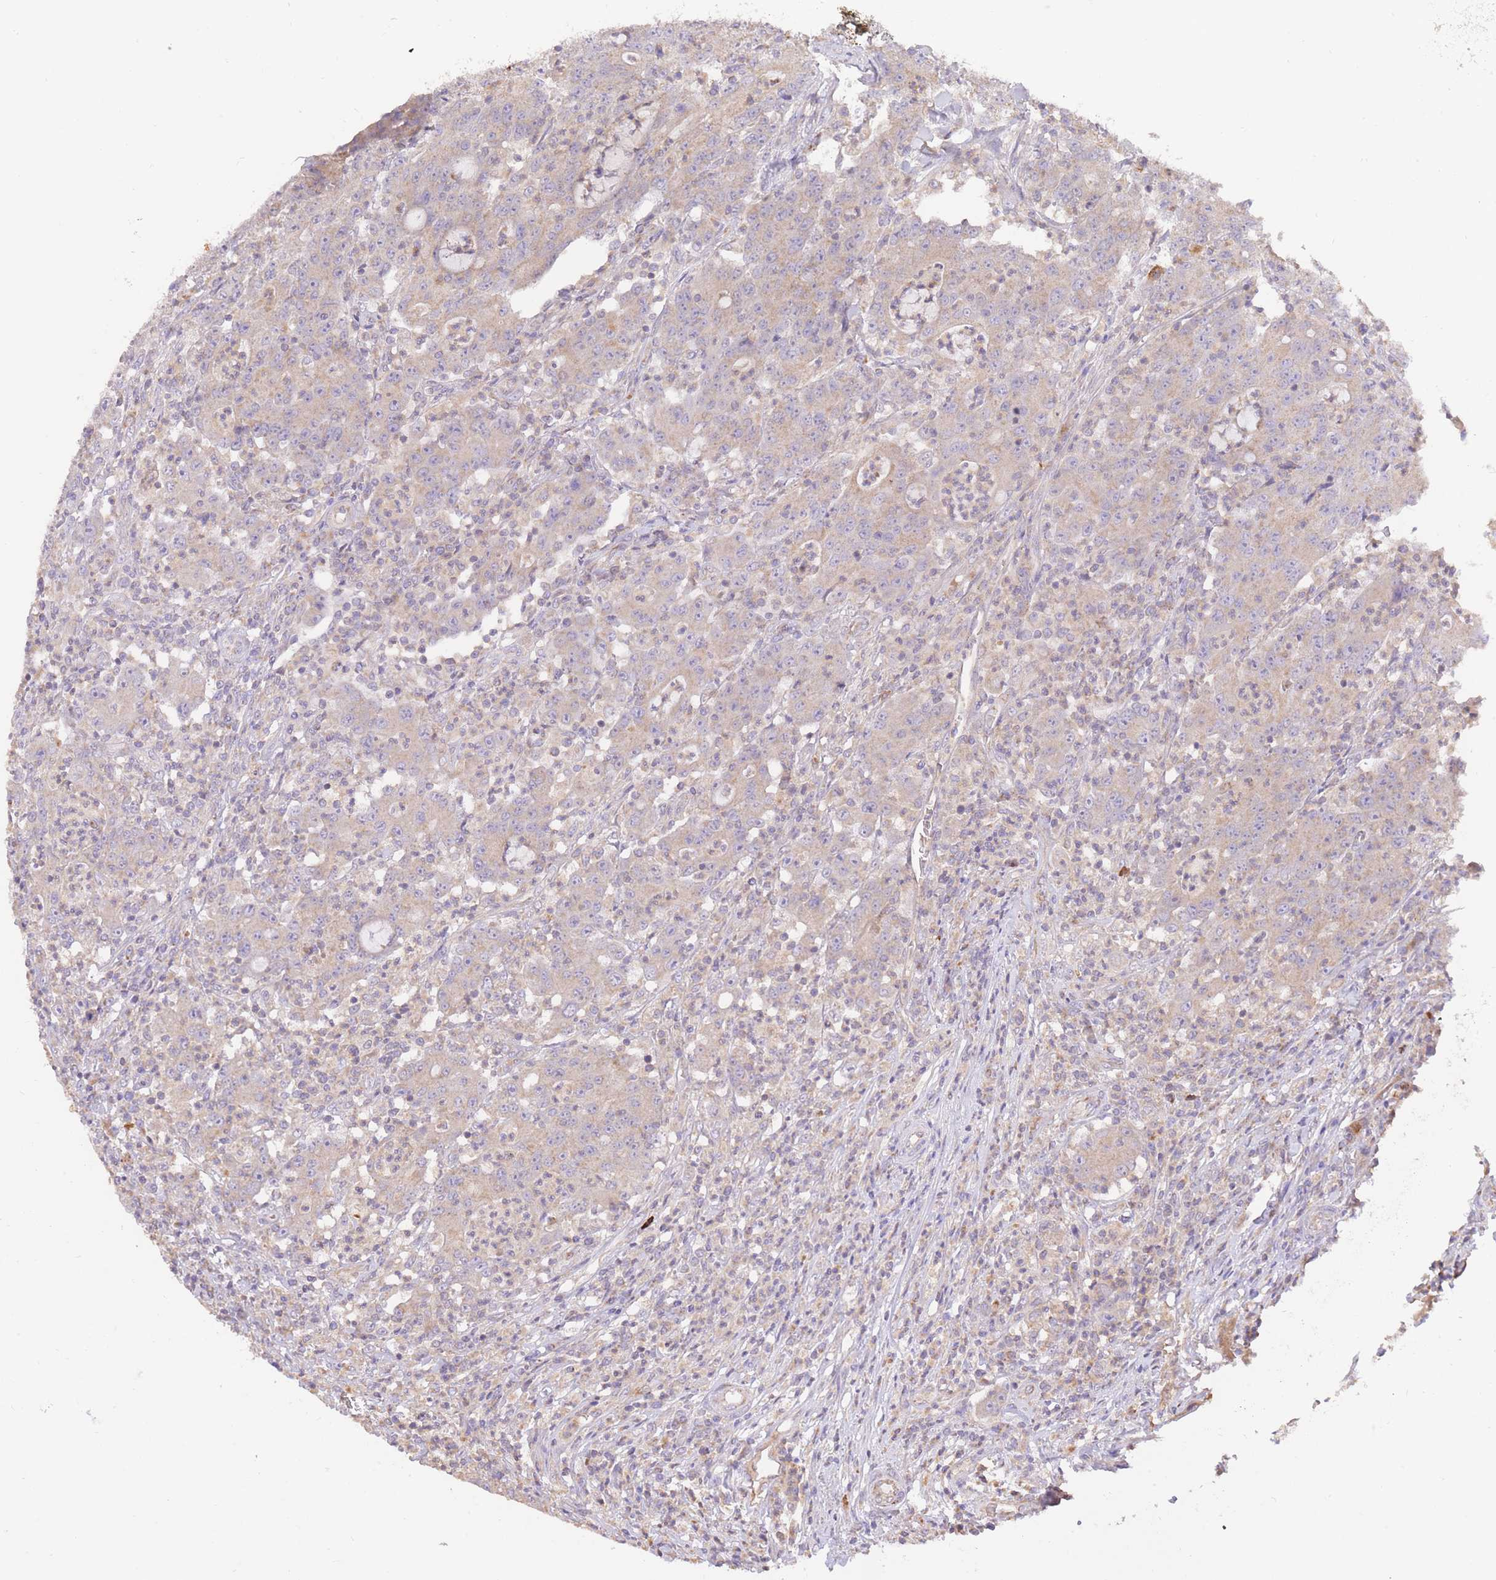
{"staining": {"intensity": "weak", "quantity": ">75%", "location": "cytoplasmic/membranous"}, "tissue": "colorectal cancer", "cell_type": "Tumor cells", "image_type": "cancer", "snomed": [{"axis": "morphology", "description": "Adenocarcinoma, NOS"}, {"axis": "topography", "description": "Colon"}], "caption": "IHC staining of colorectal cancer (adenocarcinoma), which demonstrates low levels of weak cytoplasmic/membranous staining in approximately >75% of tumor cells indicating weak cytoplasmic/membranous protein expression. The staining was performed using DAB (3,3'-diaminobenzidine) (brown) for protein detection and nuclei were counterstained in hematoxylin (blue).", "gene": "PREP", "patient": {"sex": "male", "age": 83}}